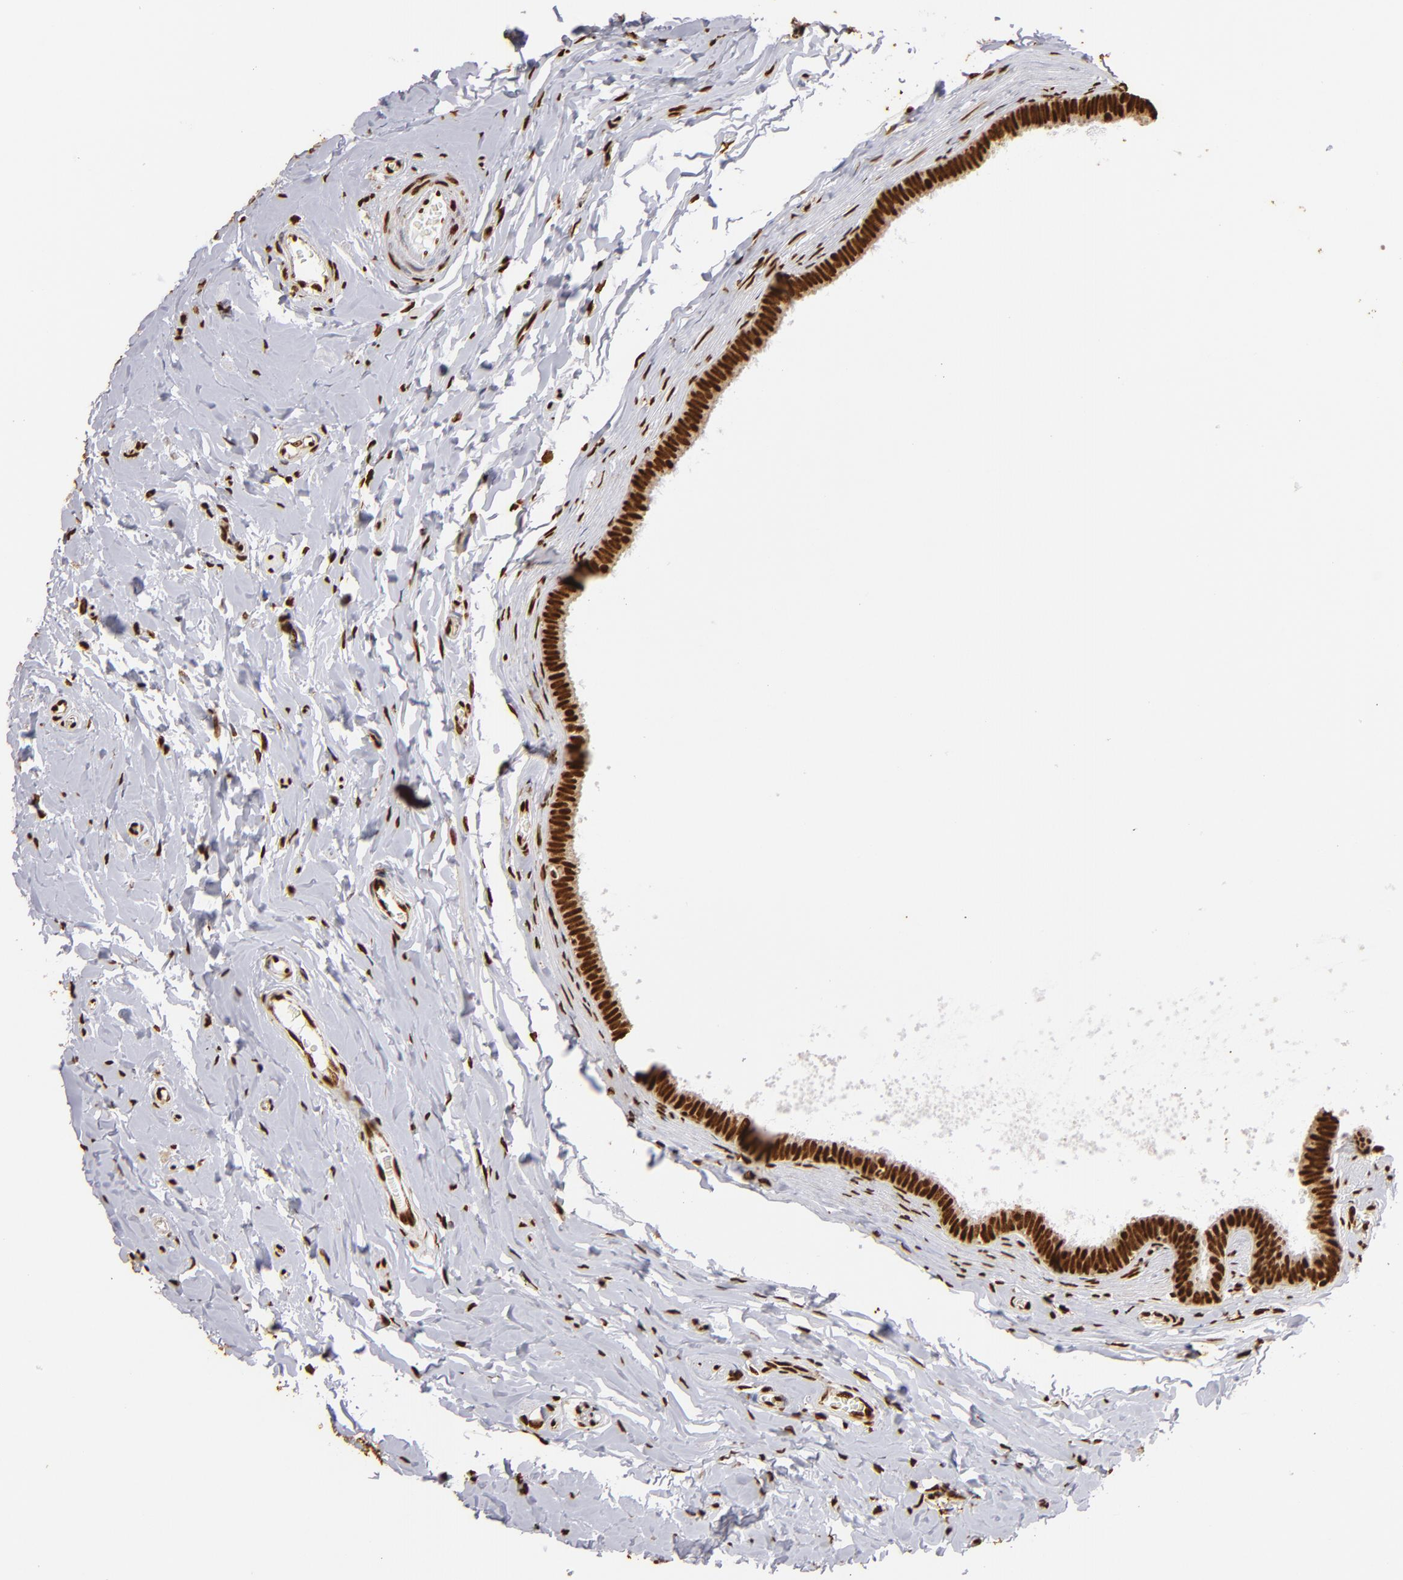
{"staining": {"intensity": "strong", "quantity": ">75%", "location": "nuclear"}, "tissue": "epididymis", "cell_type": "Glandular cells", "image_type": "normal", "snomed": [{"axis": "morphology", "description": "Normal tissue, NOS"}, {"axis": "topography", "description": "Epididymis"}], "caption": "Epididymis stained with a brown dye demonstrates strong nuclear positive staining in about >75% of glandular cells.", "gene": "ILF3", "patient": {"sex": "male", "age": 26}}